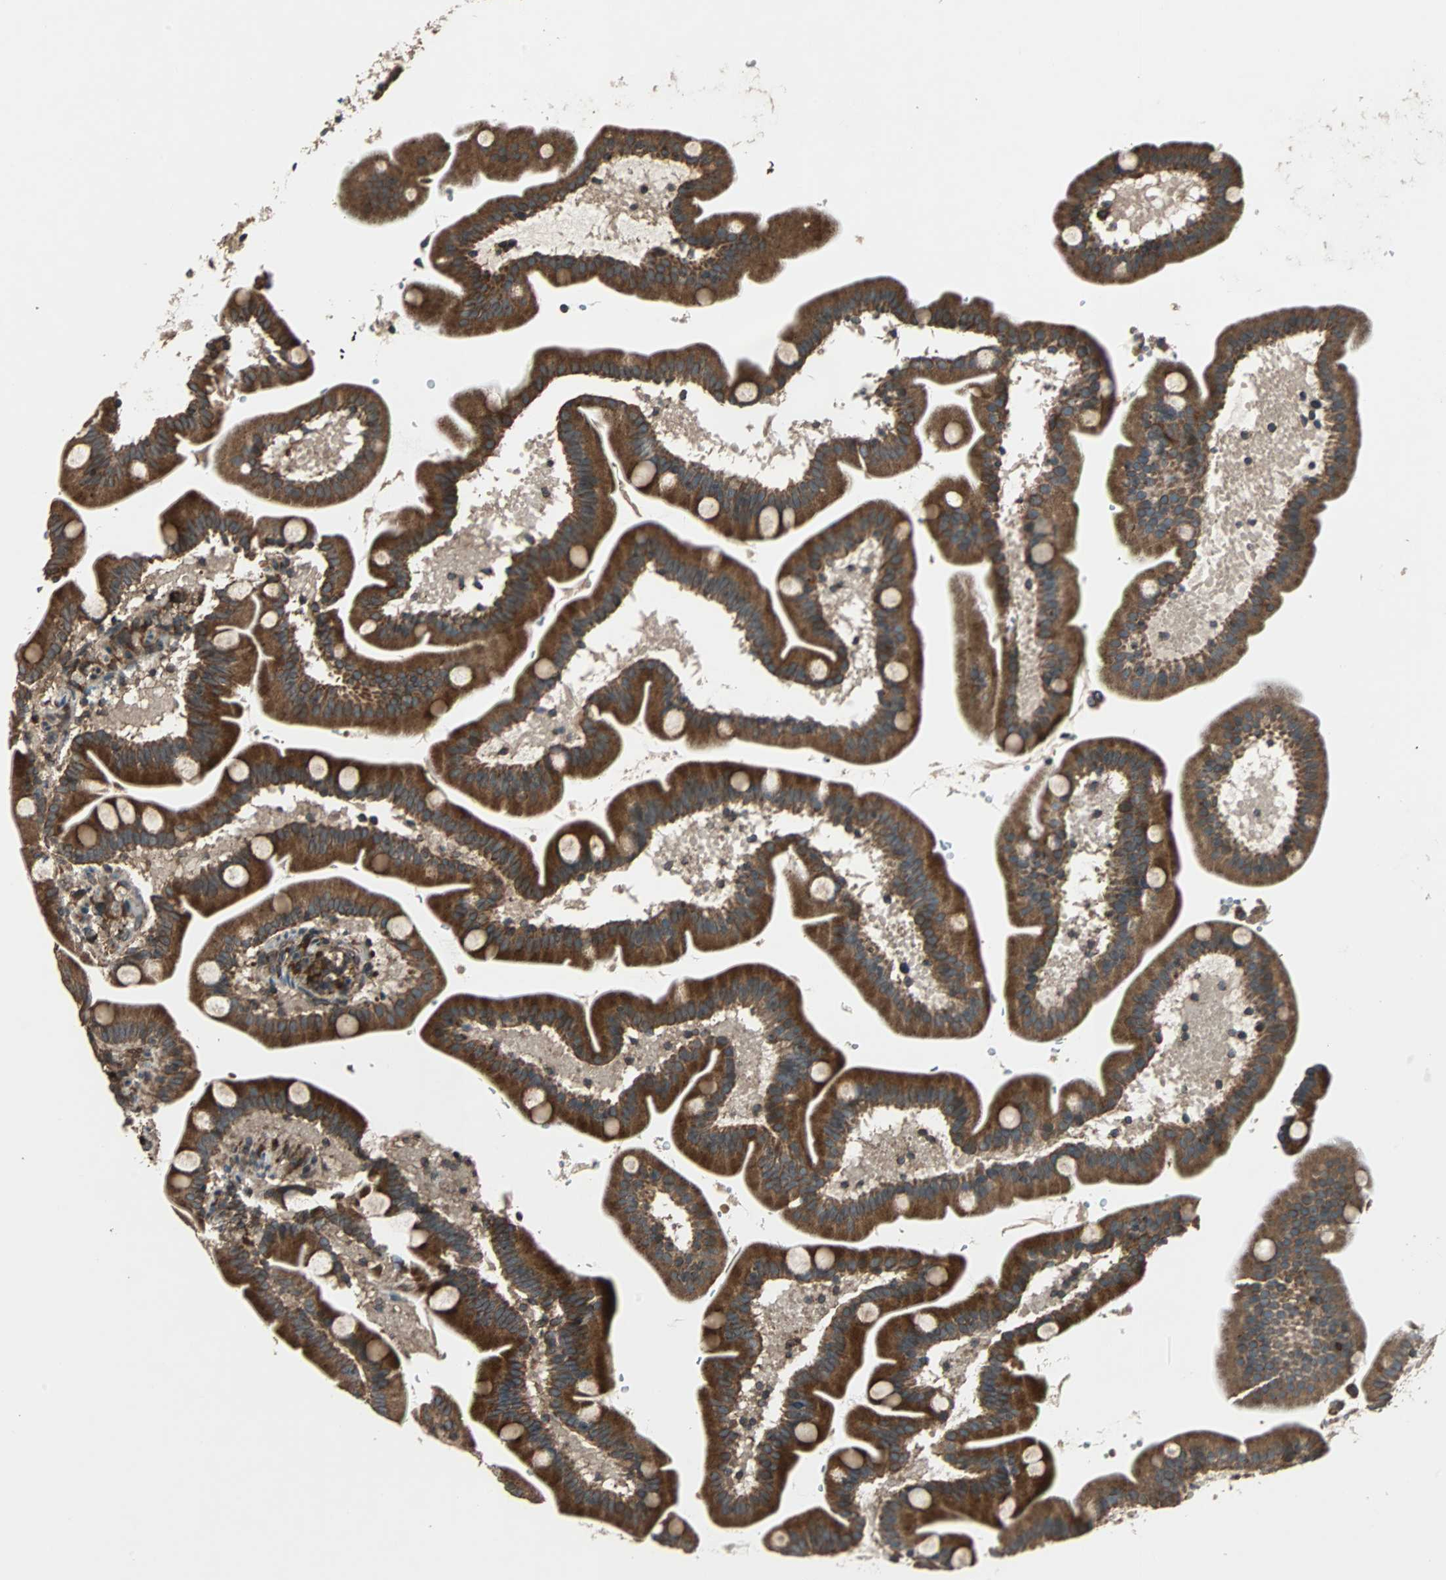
{"staining": {"intensity": "strong", "quantity": ">75%", "location": "cytoplasmic/membranous"}, "tissue": "duodenum", "cell_type": "Glandular cells", "image_type": "normal", "snomed": [{"axis": "morphology", "description": "Normal tissue, NOS"}, {"axis": "topography", "description": "Duodenum"}], "caption": "Glandular cells exhibit strong cytoplasmic/membranous expression in approximately >75% of cells in unremarkable duodenum. (DAB IHC with brightfield microscopy, high magnification).", "gene": "RAB7A", "patient": {"sex": "male", "age": 54}}